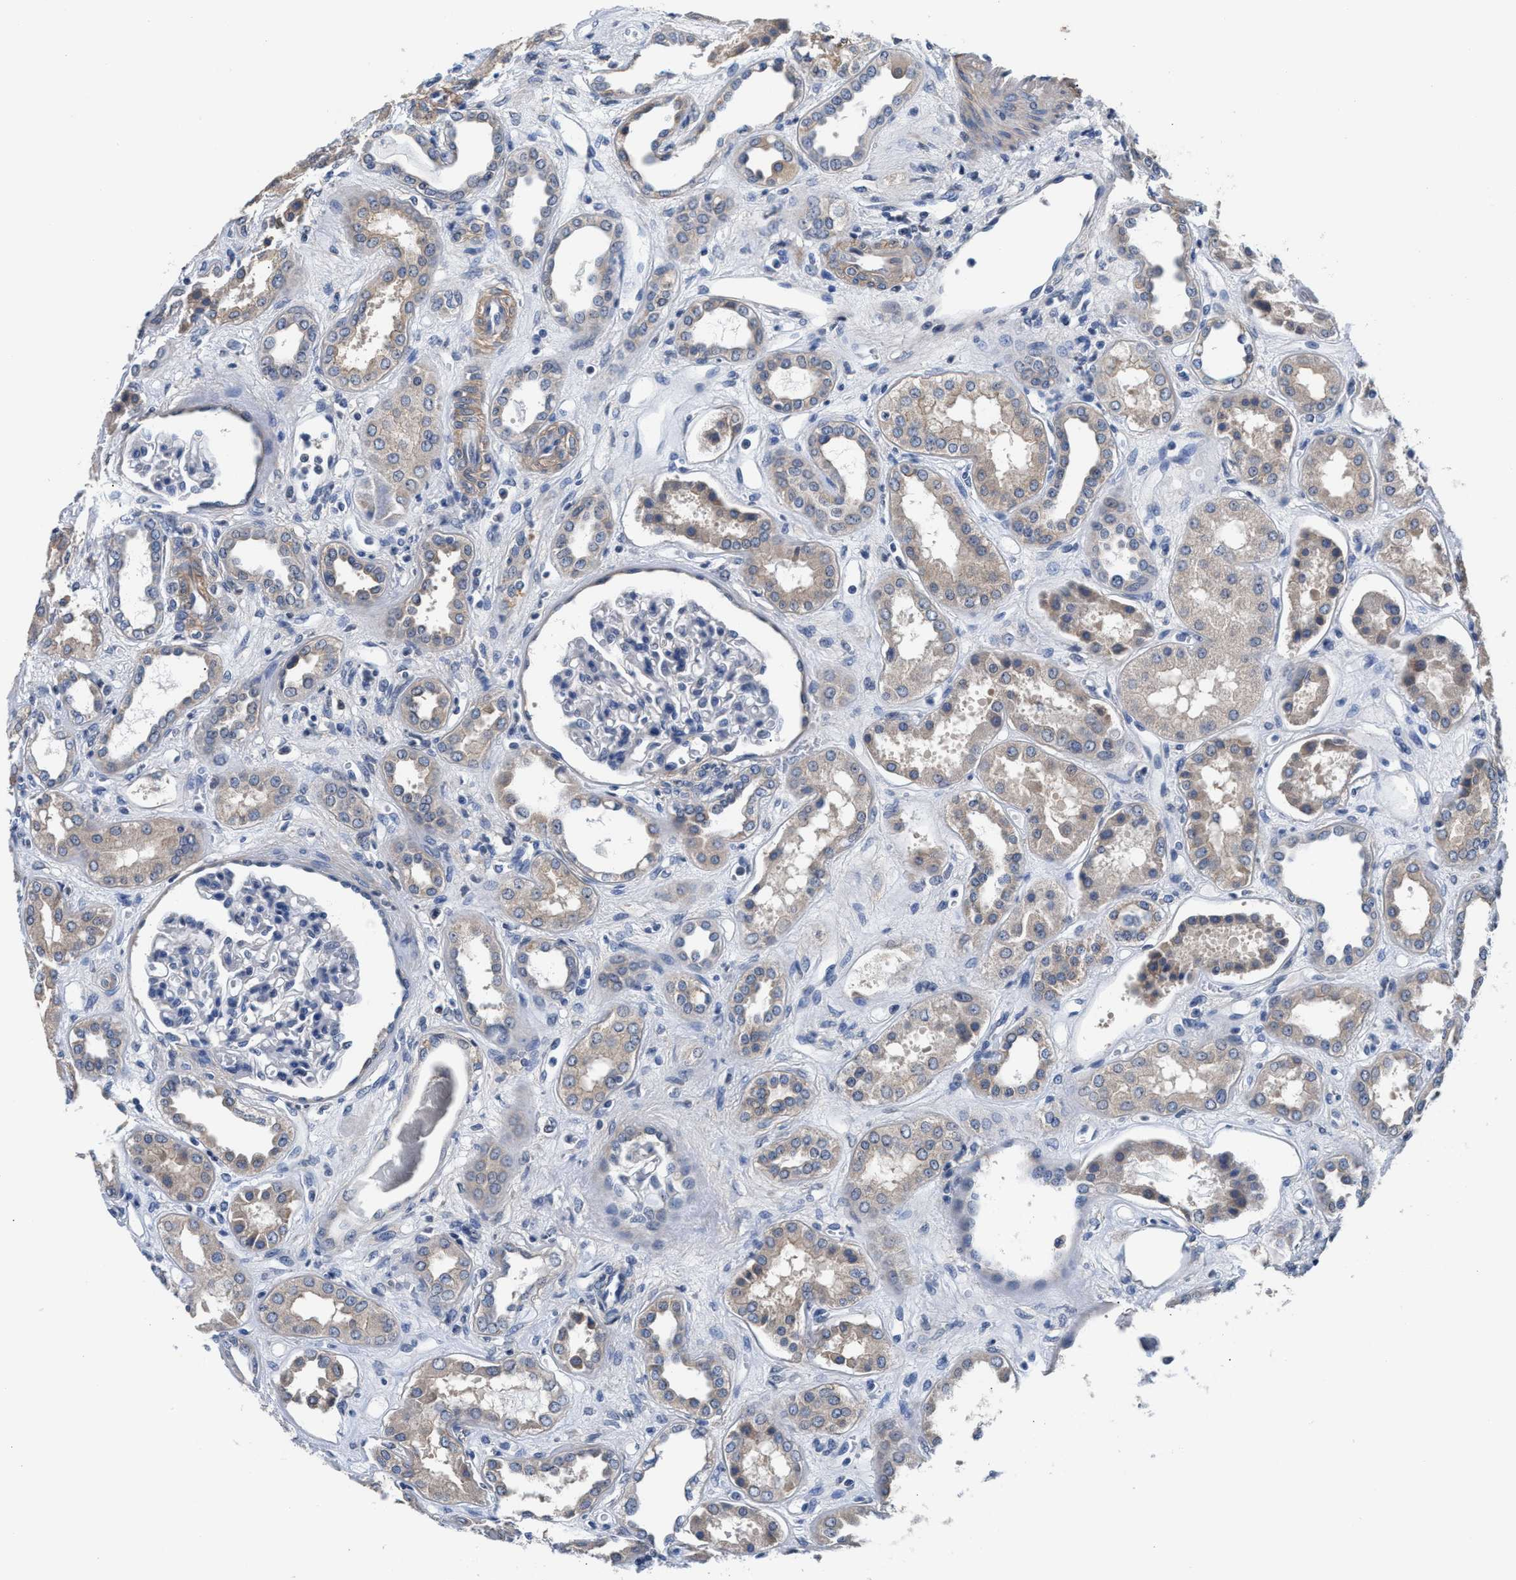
{"staining": {"intensity": "negative", "quantity": "none", "location": "none"}, "tissue": "kidney", "cell_type": "Cells in glomeruli", "image_type": "normal", "snomed": [{"axis": "morphology", "description": "Normal tissue, NOS"}, {"axis": "topography", "description": "Kidney"}], "caption": "Immunohistochemistry (IHC) image of normal human kidney stained for a protein (brown), which displays no staining in cells in glomeruli.", "gene": "MYH3", "patient": {"sex": "male", "age": 59}}